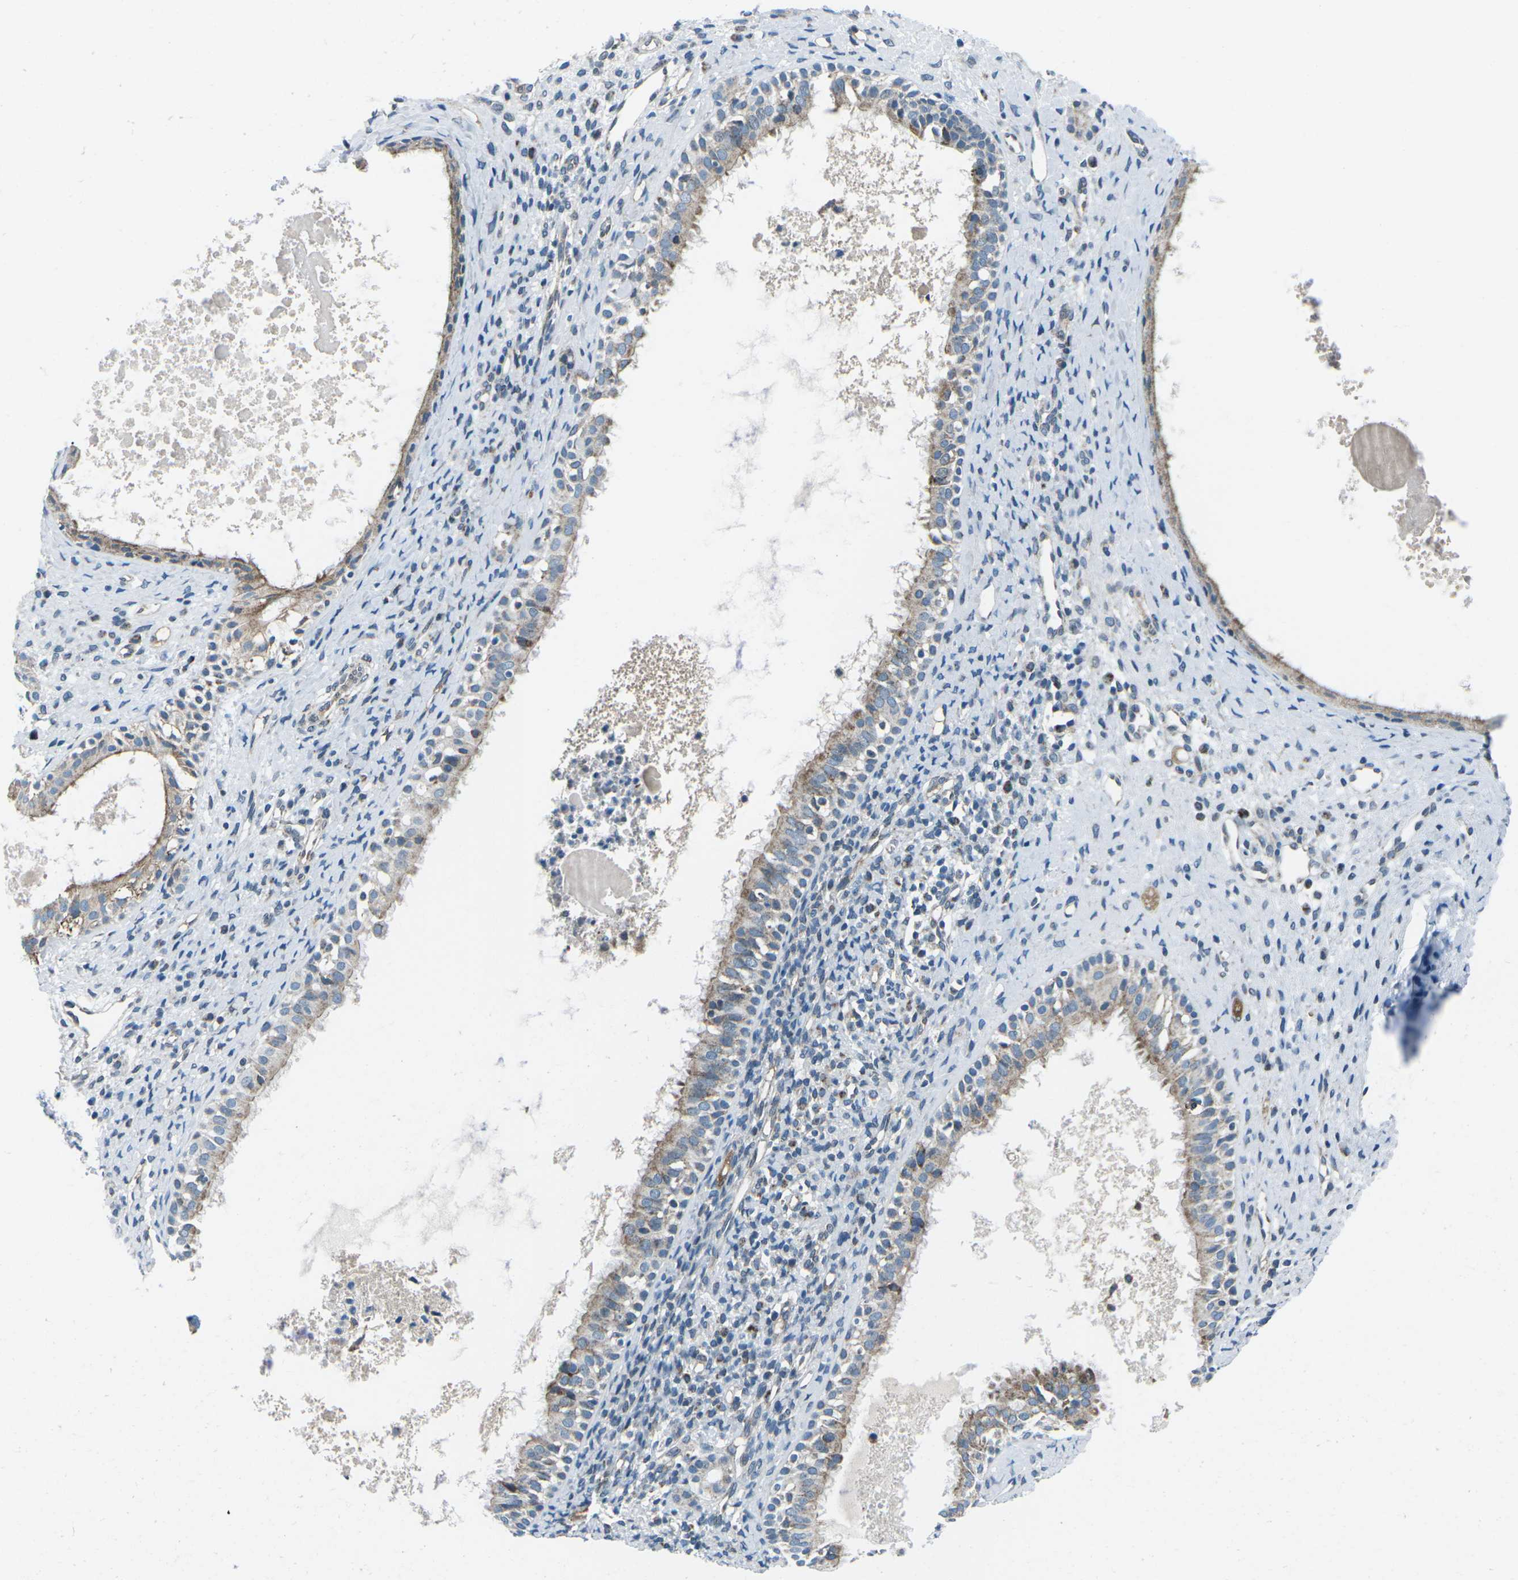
{"staining": {"intensity": "moderate", "quantity": ">75%", "location": "cytoplasmic/membranous"}, "tissue": "nasopharynx", "cell_type": "Respiratory epithelial cells", "image_type": "normal", "snomed": [{"axis": "morphology", "description": "Normal tissue, NOS"}, {"axis": "topography", "description": "Nasopharynx"}], "caption": "Nasopharynx stained with IHC shows moderate cytoplasmic/membranous staining in approximately >75% of respiratory epithelial cells.", "gene": "RFESD", "patient": {"sex": "male", "age": 22}}